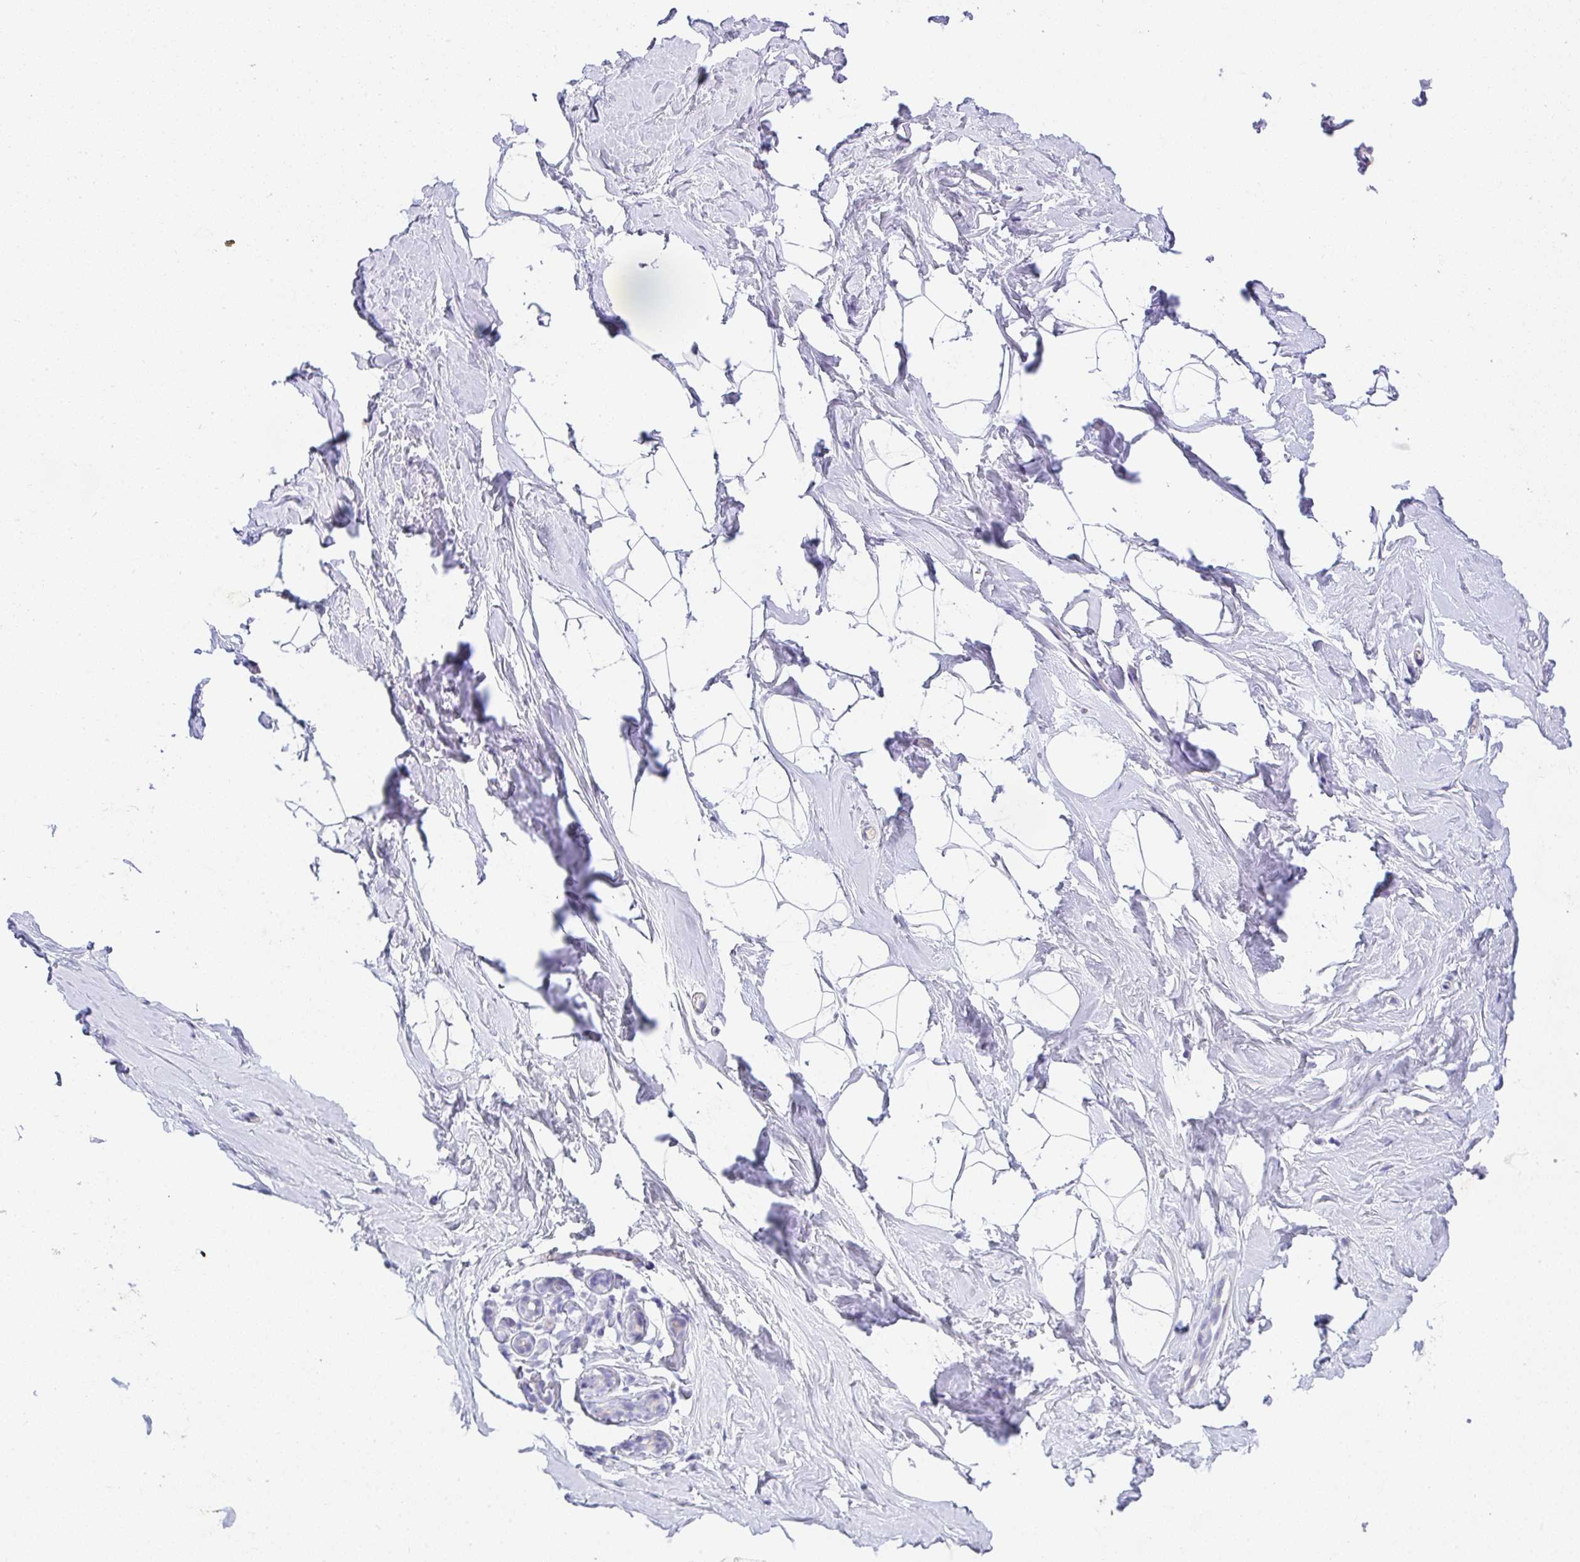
{"staining": {"intensity": "negative", "quantity": "none", "location": "none"}, "tissue": "breast", "cell_type": "Adipocytes", "image_type": "normal", "snomed": [{"axis": "morphology", "description": "Normal tissue, NOS"}, {"axis": "topography", "description": "Breast"}], "caption": "High power microscopy histopathology image of an IHC histopathology image of benign breast, revealing no significant positivity in adipocytes.", "gene": "COX7B", "patient": {"sex": "female", "age": 32}}